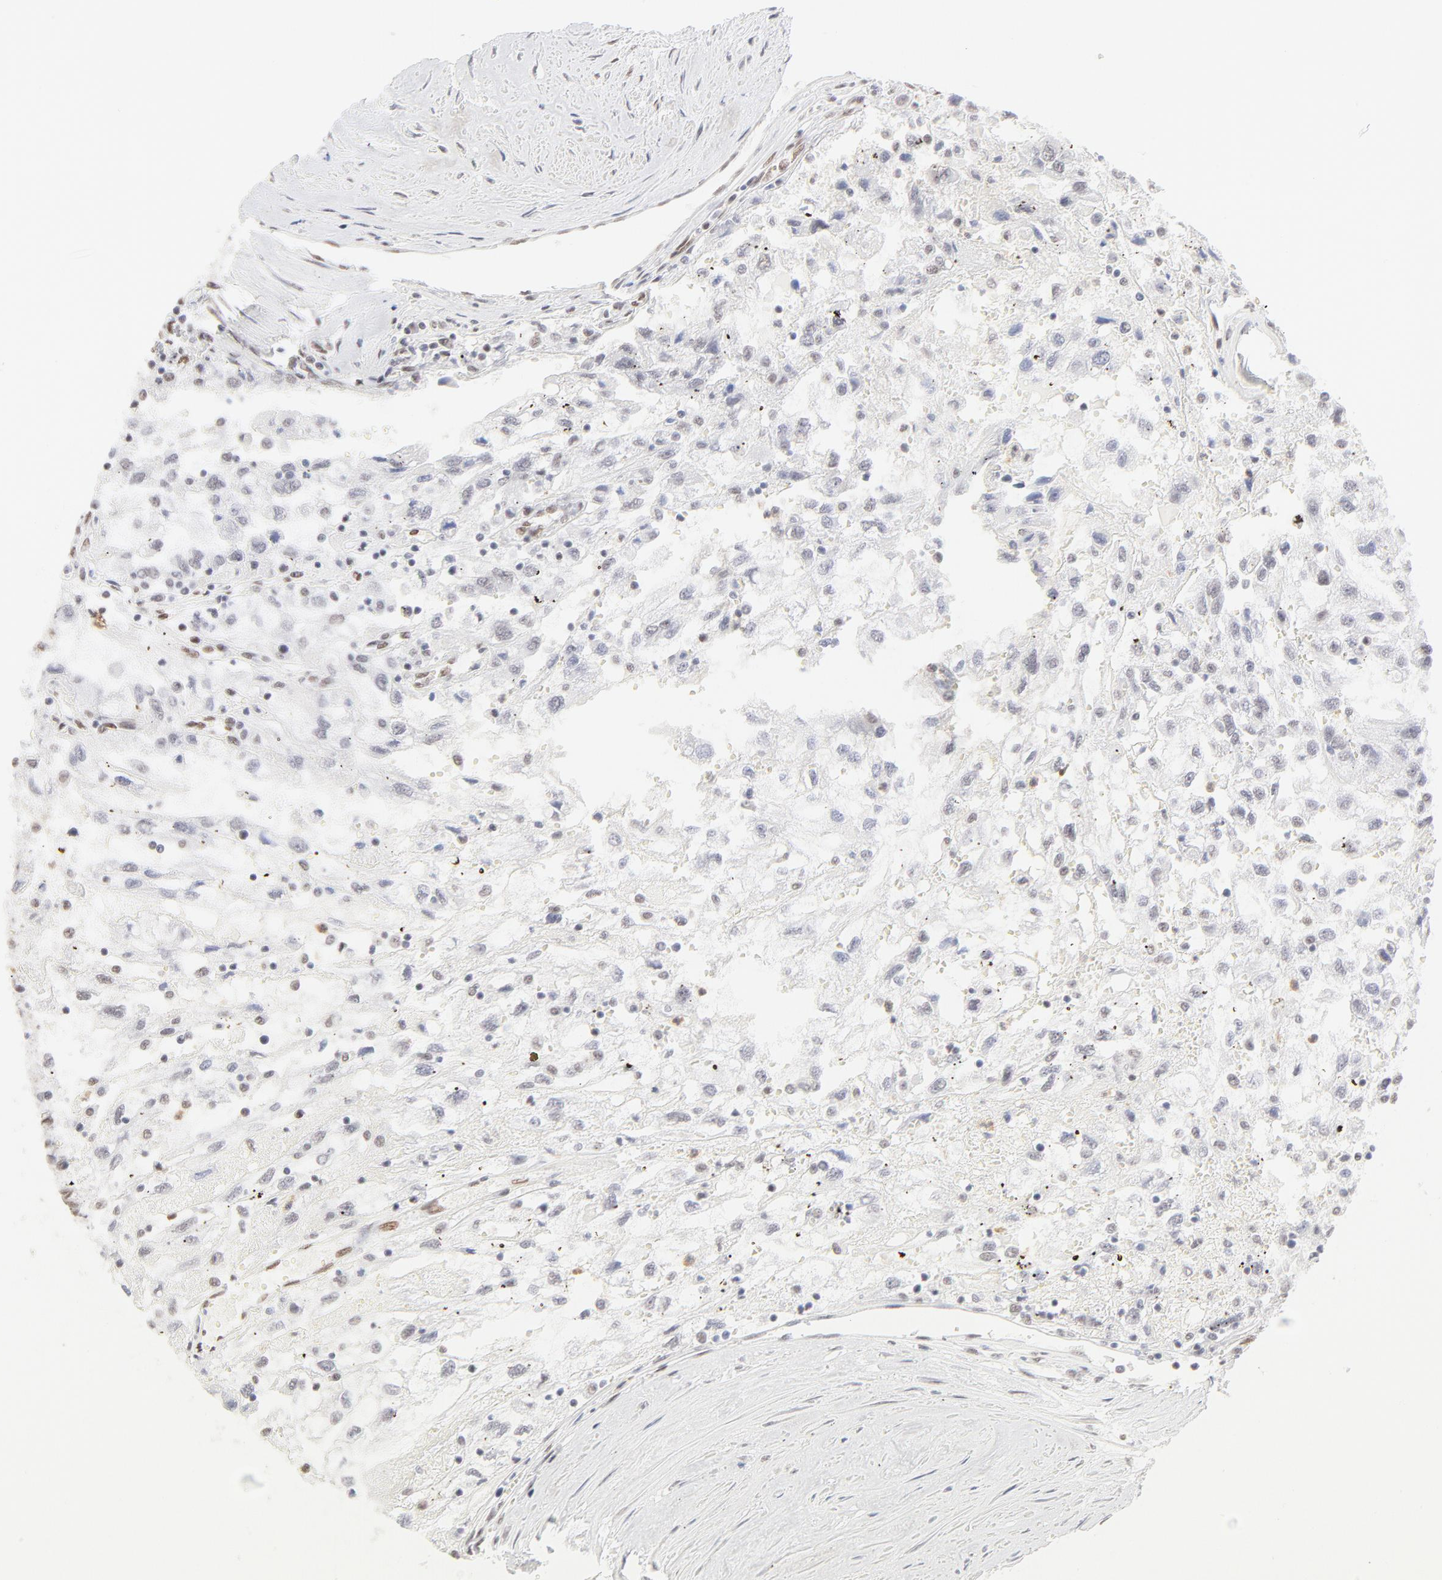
{"staining": {"intensity": "negative", "quantity": "none", "location": "none"}, "tissue": "renal cancer", "cell_type": "Tumor cells", "image_type": "cancer", "snomed": [{"axis": "morphology", "description": "Normal tissue, NOS"}, {"axis": "morphology", "description": "Adenocarcinoma, NOS"}, {"axis": "topography", "description": "Kidney"}], "caption": "There is no significant expression in tumor cells of renal cancer (adenocarcinoma).", "gene": "PBX1", "patient": {"sex": "male", "age": 71}}